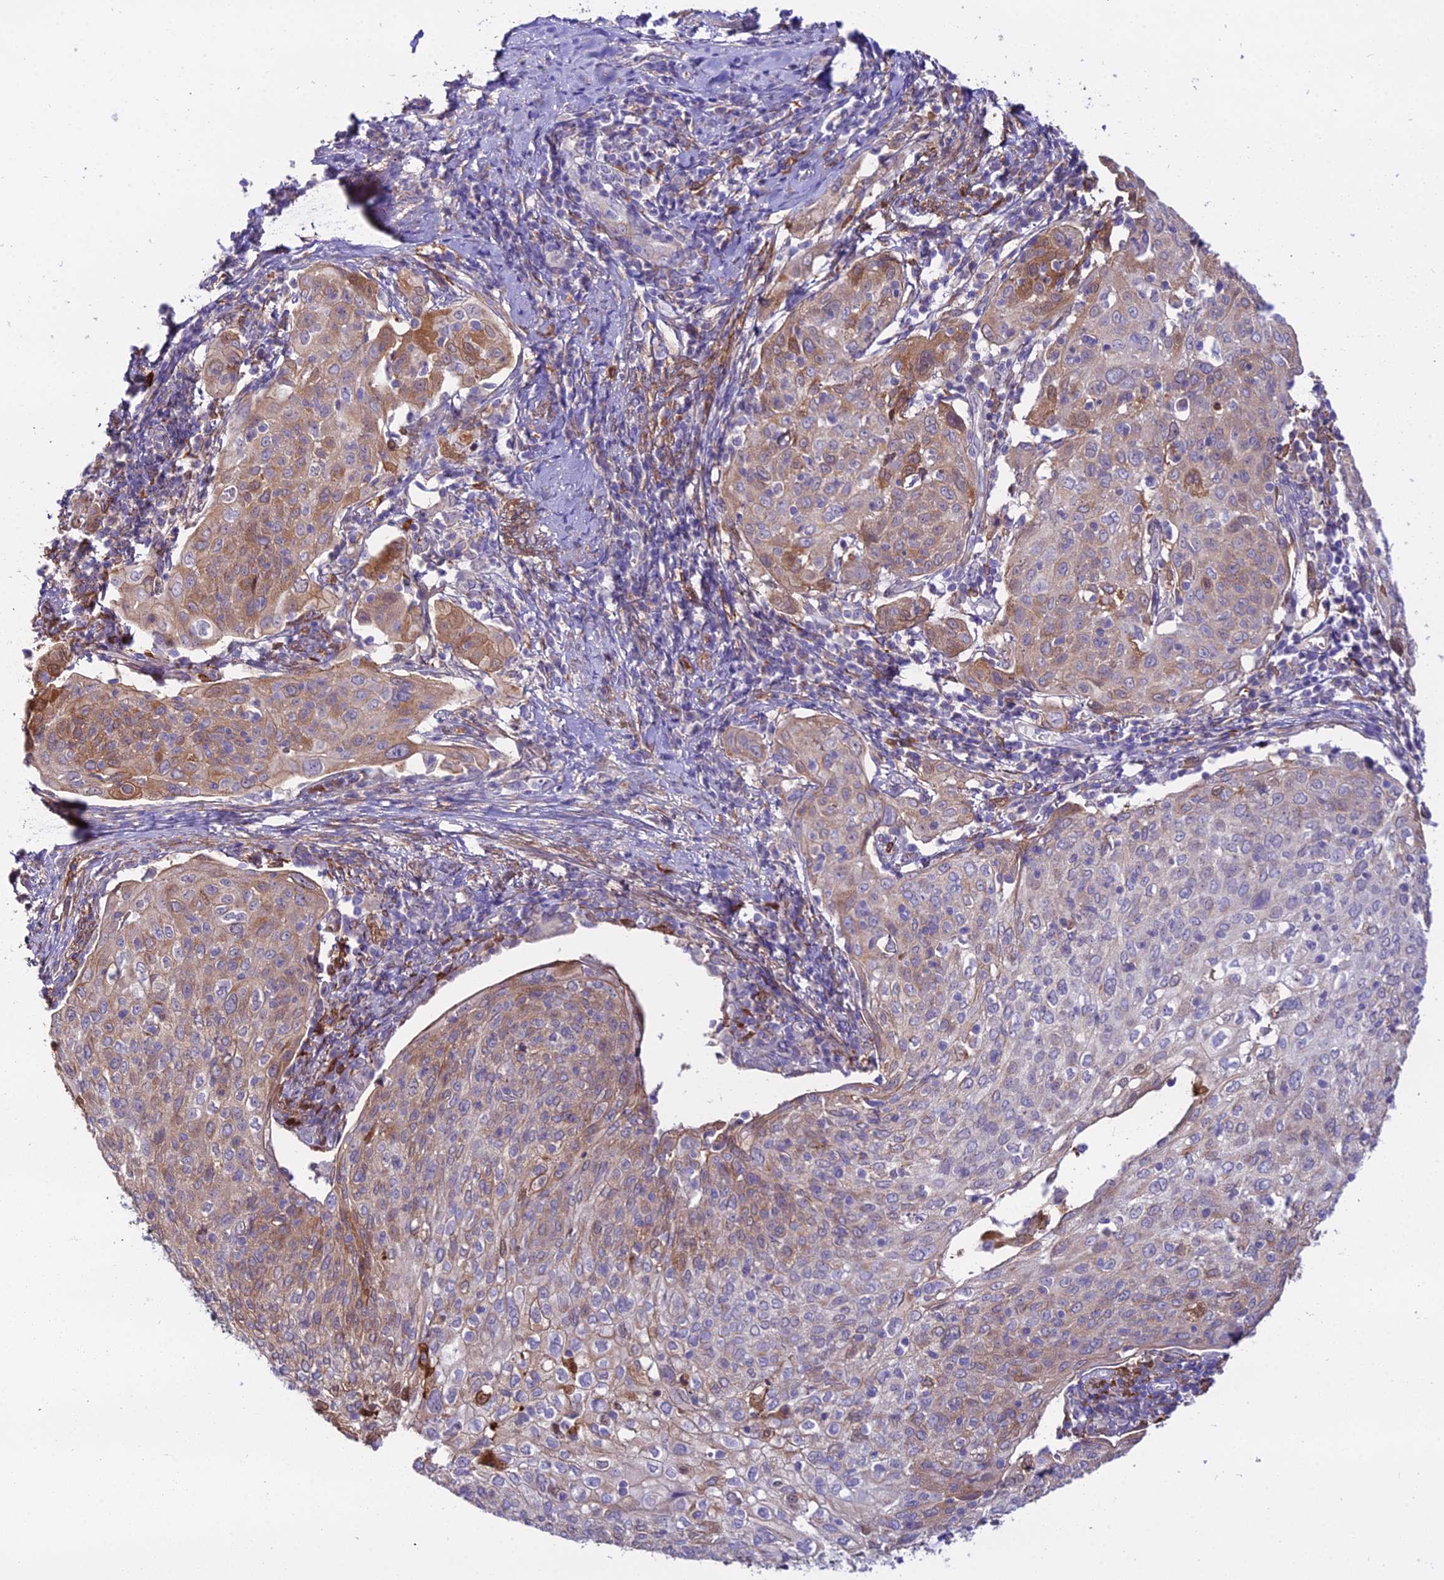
{"staining": {"intensity": "moderate", "quantity": "<25%", "location": "cytoplasmic/membranous"}, "tissue": "cervical cancer", "cell_type": "Tumor cells", "image_type": "cancer", "snomed": [{"axis": "morphology", "description": "Squamous cell carcinoma, NOS"}, {"axis": "topography", "description": "Cervix"}], "caption": "Immunohistochemistry micrograph of human cervical cancer stained for a protein (brown), which exhibits low levels of moderate cytoplasmic/membranous staining in approximately <25% of tumor cells.", "gene": "MB21D2", "patient": {"sex": "female", "age": 67}}